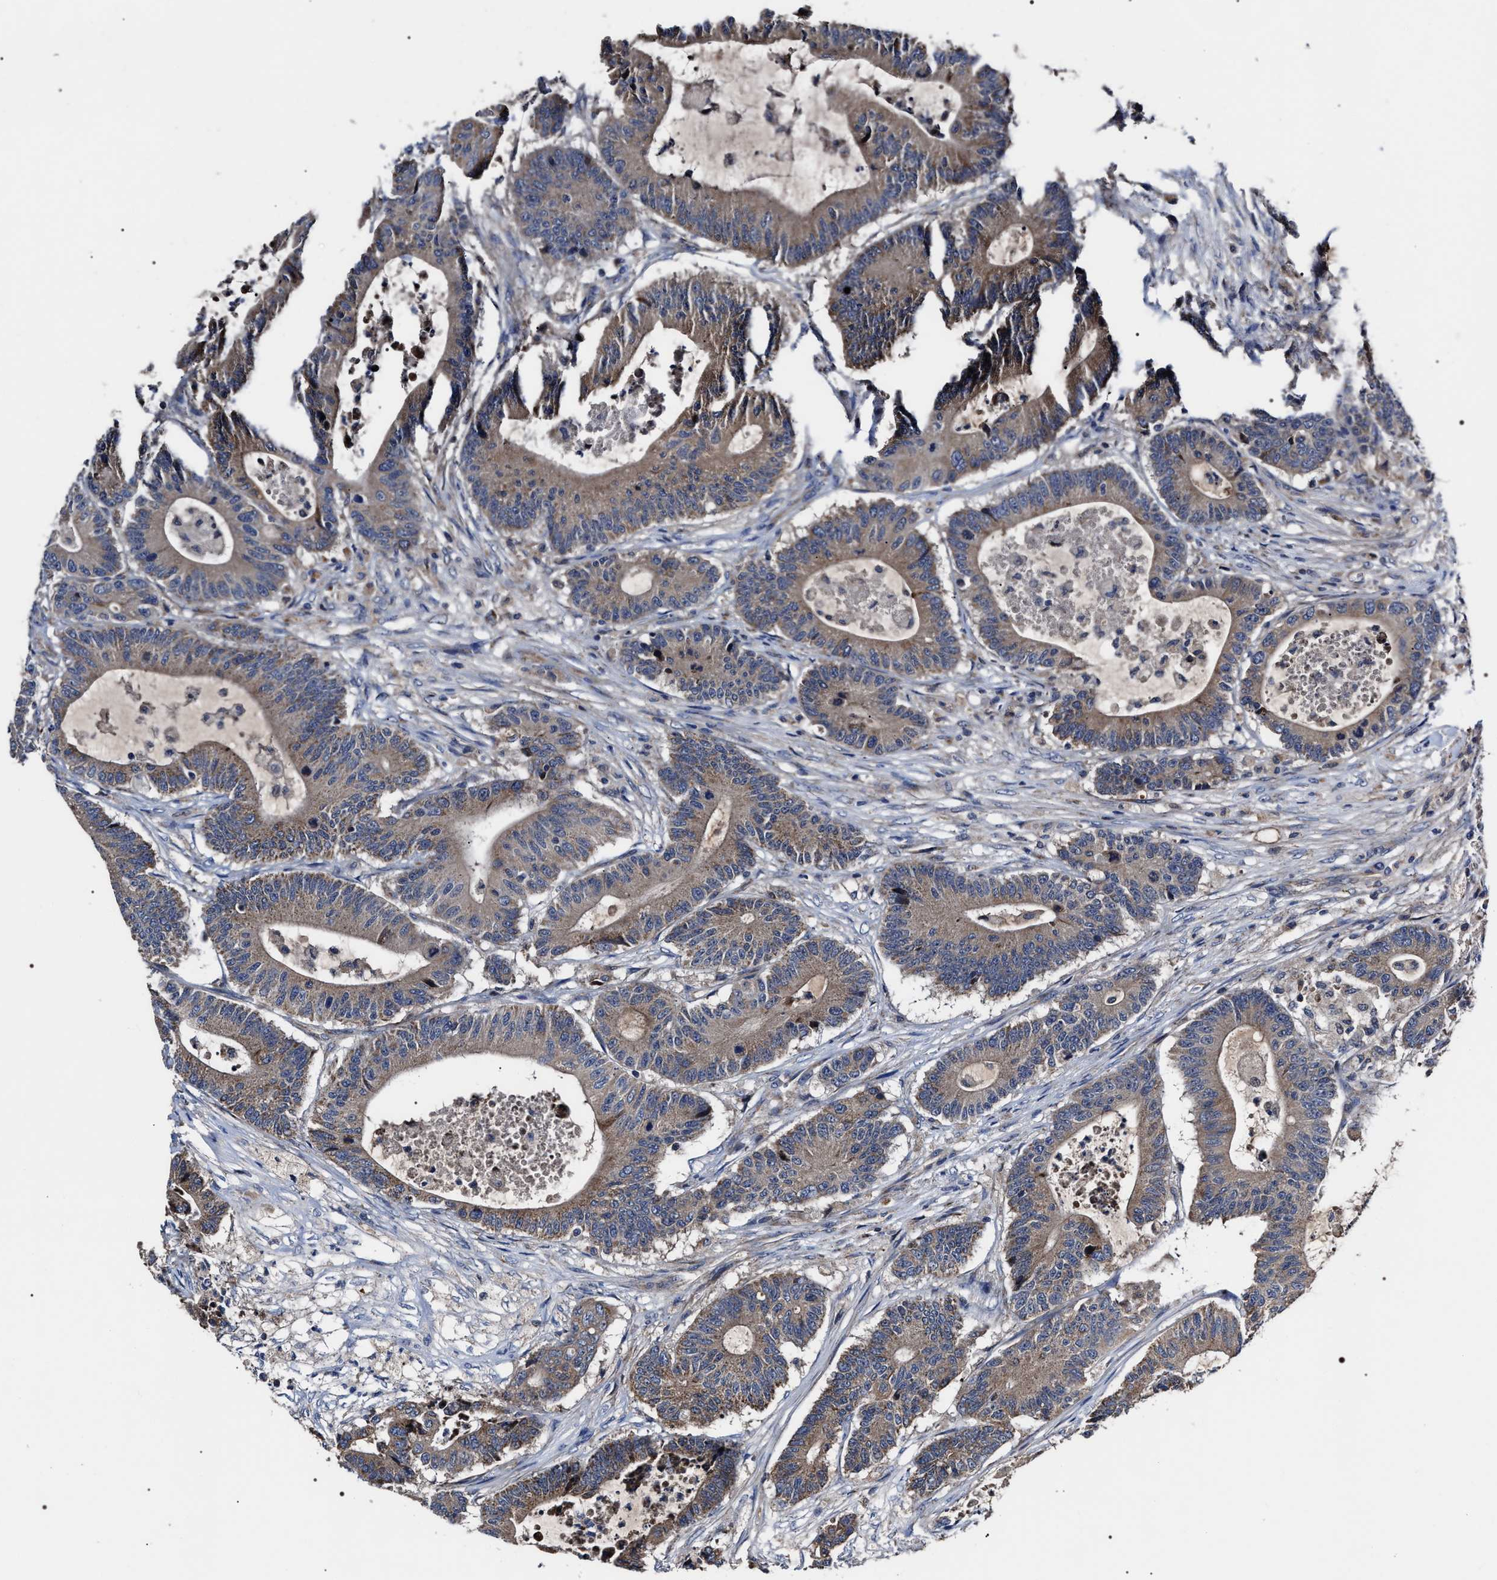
{"staining": {"intensity": "moderate", "quantity": ">75%", "location": "cytoplasmic/membranous"}, "tissue": "colorectal cancer", "cell_type": "Tumor cells", "image_type": "cancer", "snomed": [{"axis": "morphology", "description": "Adenocarcinoma, NOS"}, {"axis": "topography", "description": "Colon"}], "caption": "This is an image of immunohistochemistry staining of colorectal cancer, which shows moderate positivity in the cytoplasmic/membranous of tumor cells.", "gene": "MACC1", "patient": {"sex": "female", "age": 84}}